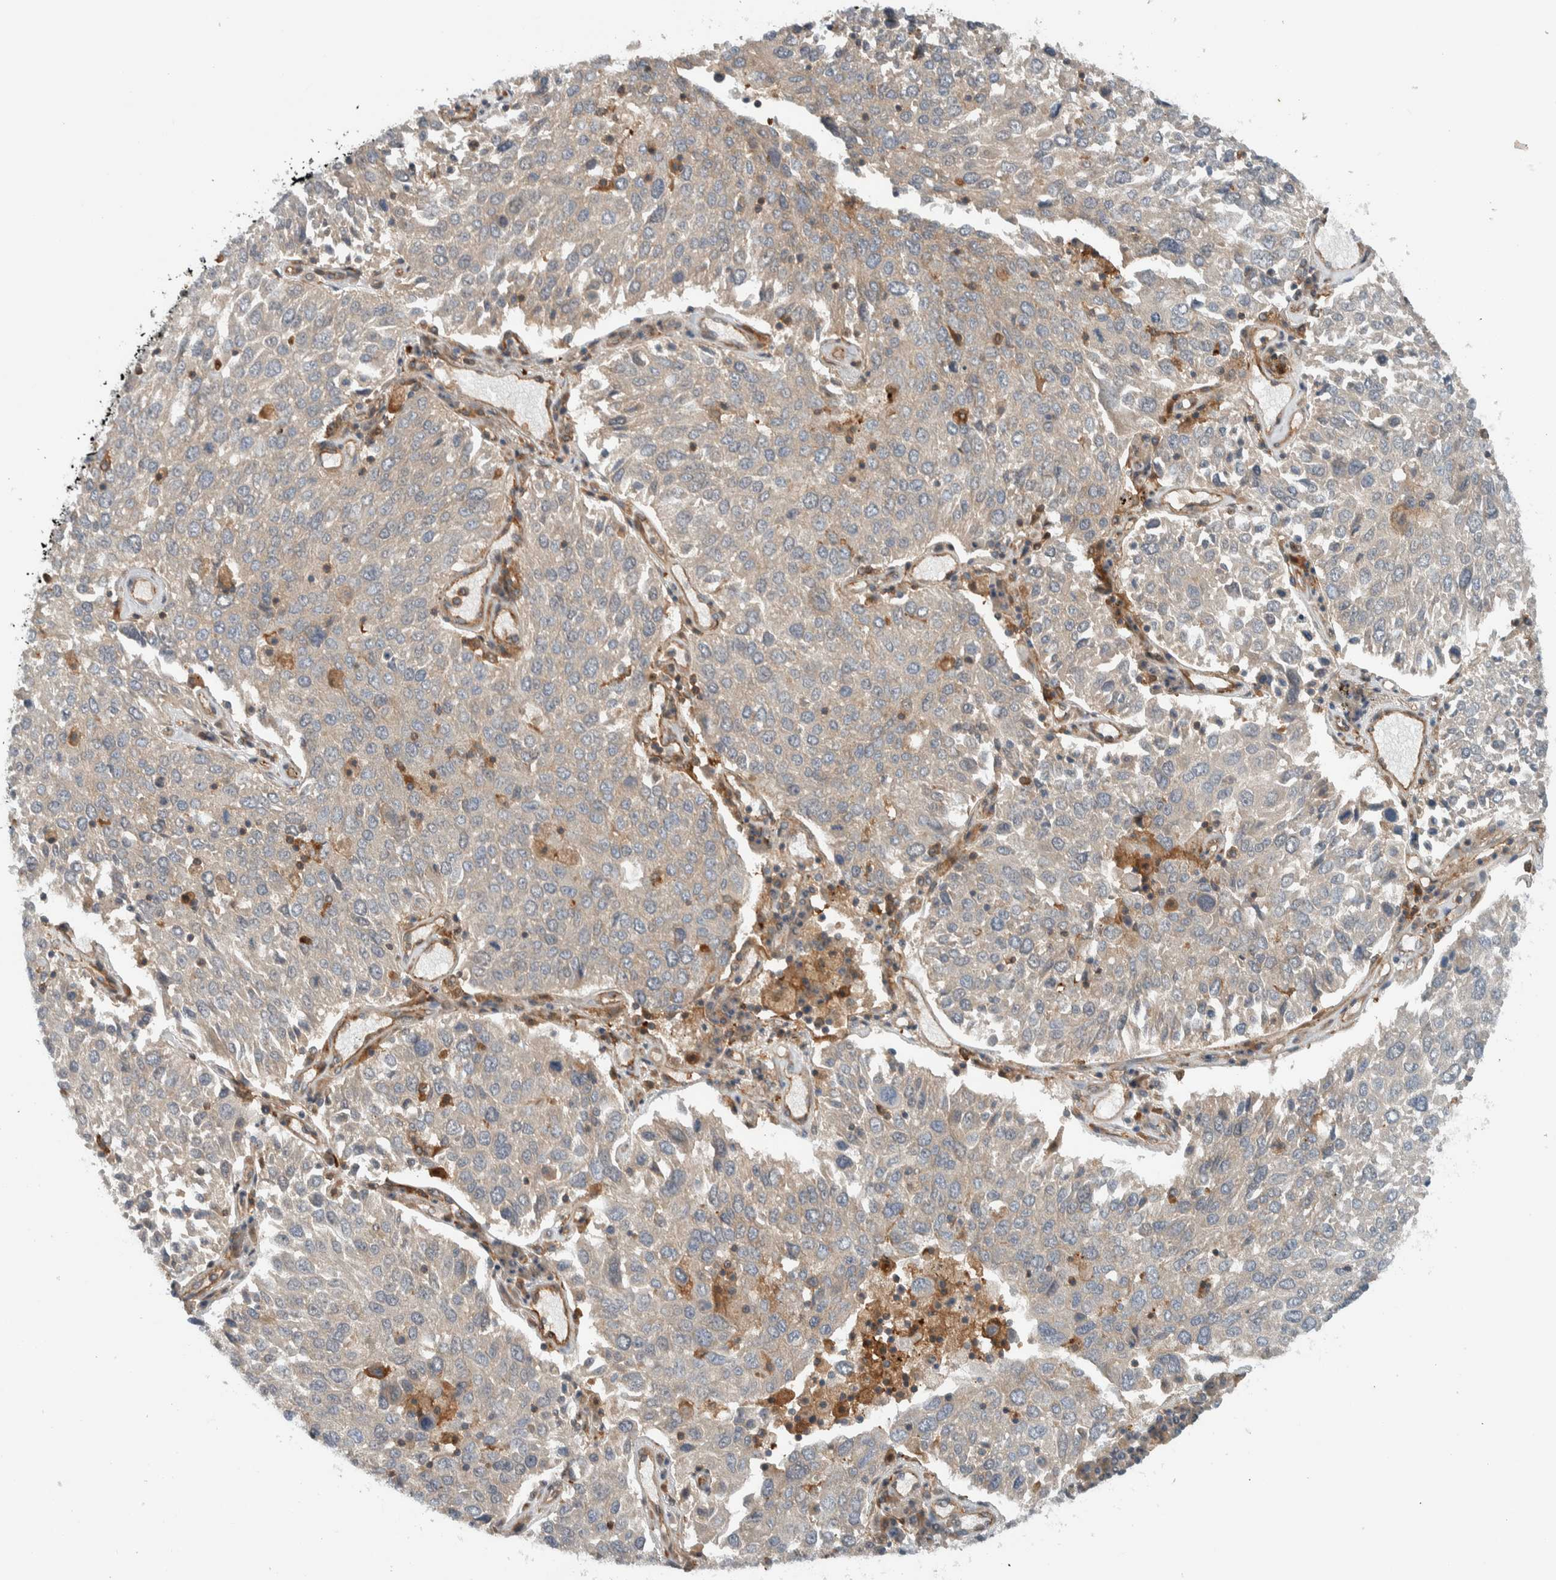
{"staining": {"intensity": "weak", "quantity": "<25%", "location": "cytoplasmic/membranous"}, "tissue": "lung cancer", "cell_type": "Tumor cells", "image_type": "cancer", "snomed": [{"axis": "morphology", "description": "Squamous cell carcinoma, NOS"}, {"axis": "topography", "description": "Lung"}], "caption": "A photomicrograph of human lung cancer is negative for staining in tumor cells. (Brightfield microscopy of DAB (3,3'-diaminobenzidine) immunohistochemistry (IHC) at high magnification).", "gene": "MPRIP", "patient": {"sex": "male", "age": 65}}